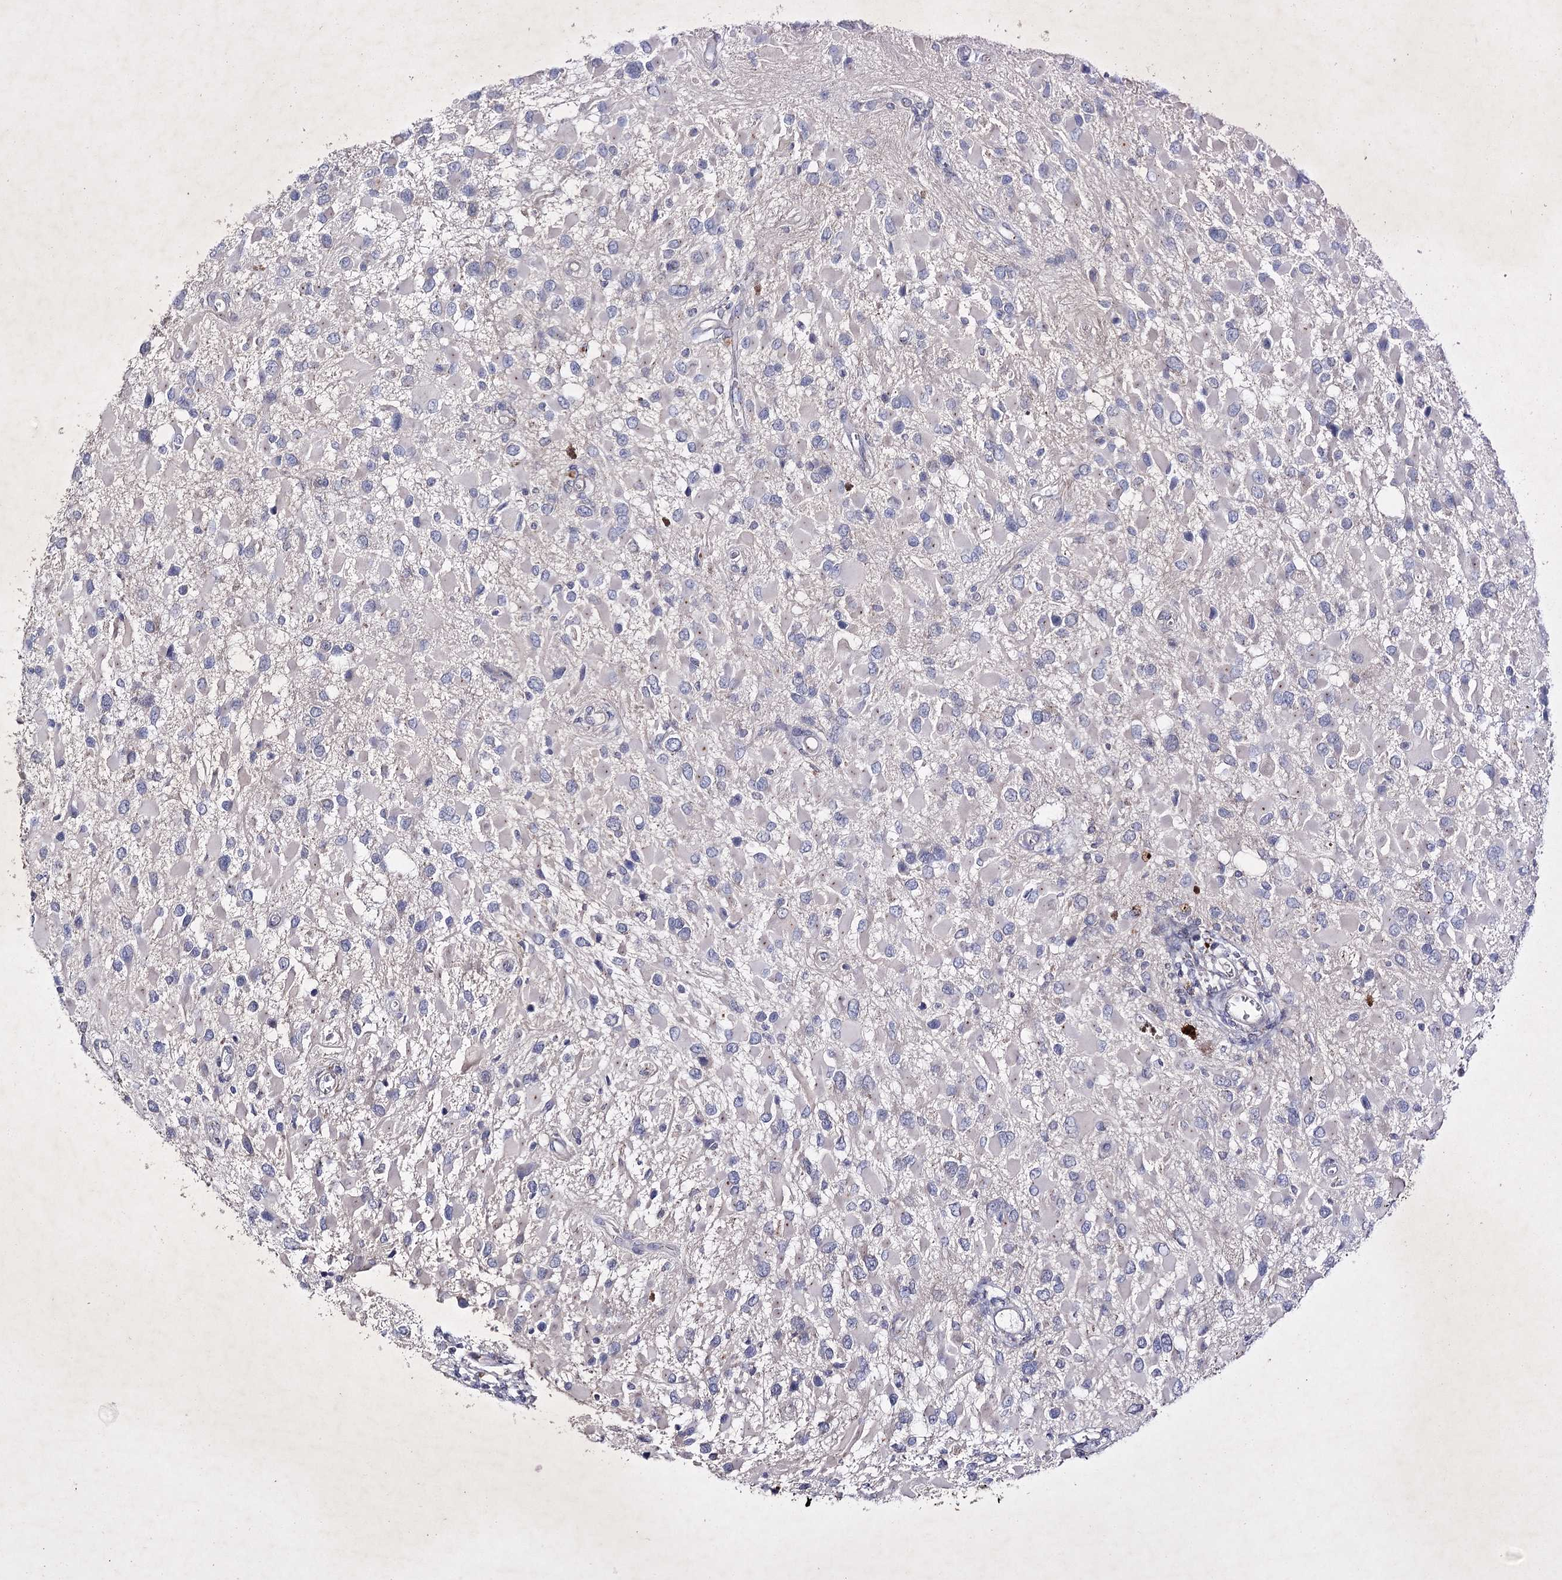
{"staining": {"intensity": "negative", "quantity": "none", "location": "none"}, "tissue": "glioma", "cell_type": "Tumor cells", "image_type": "cancer", "snomed": [{"axis": "morphology", "description": "Glioma, malignant, High grade"}, {"axis": "topography", "description": "Brain"}], "caption": "A micrograph of glioma stained for a protein displays no brown staining in tumor cells.", "gene": "COX15", "patient": {"sex": "male", "age": 53}}